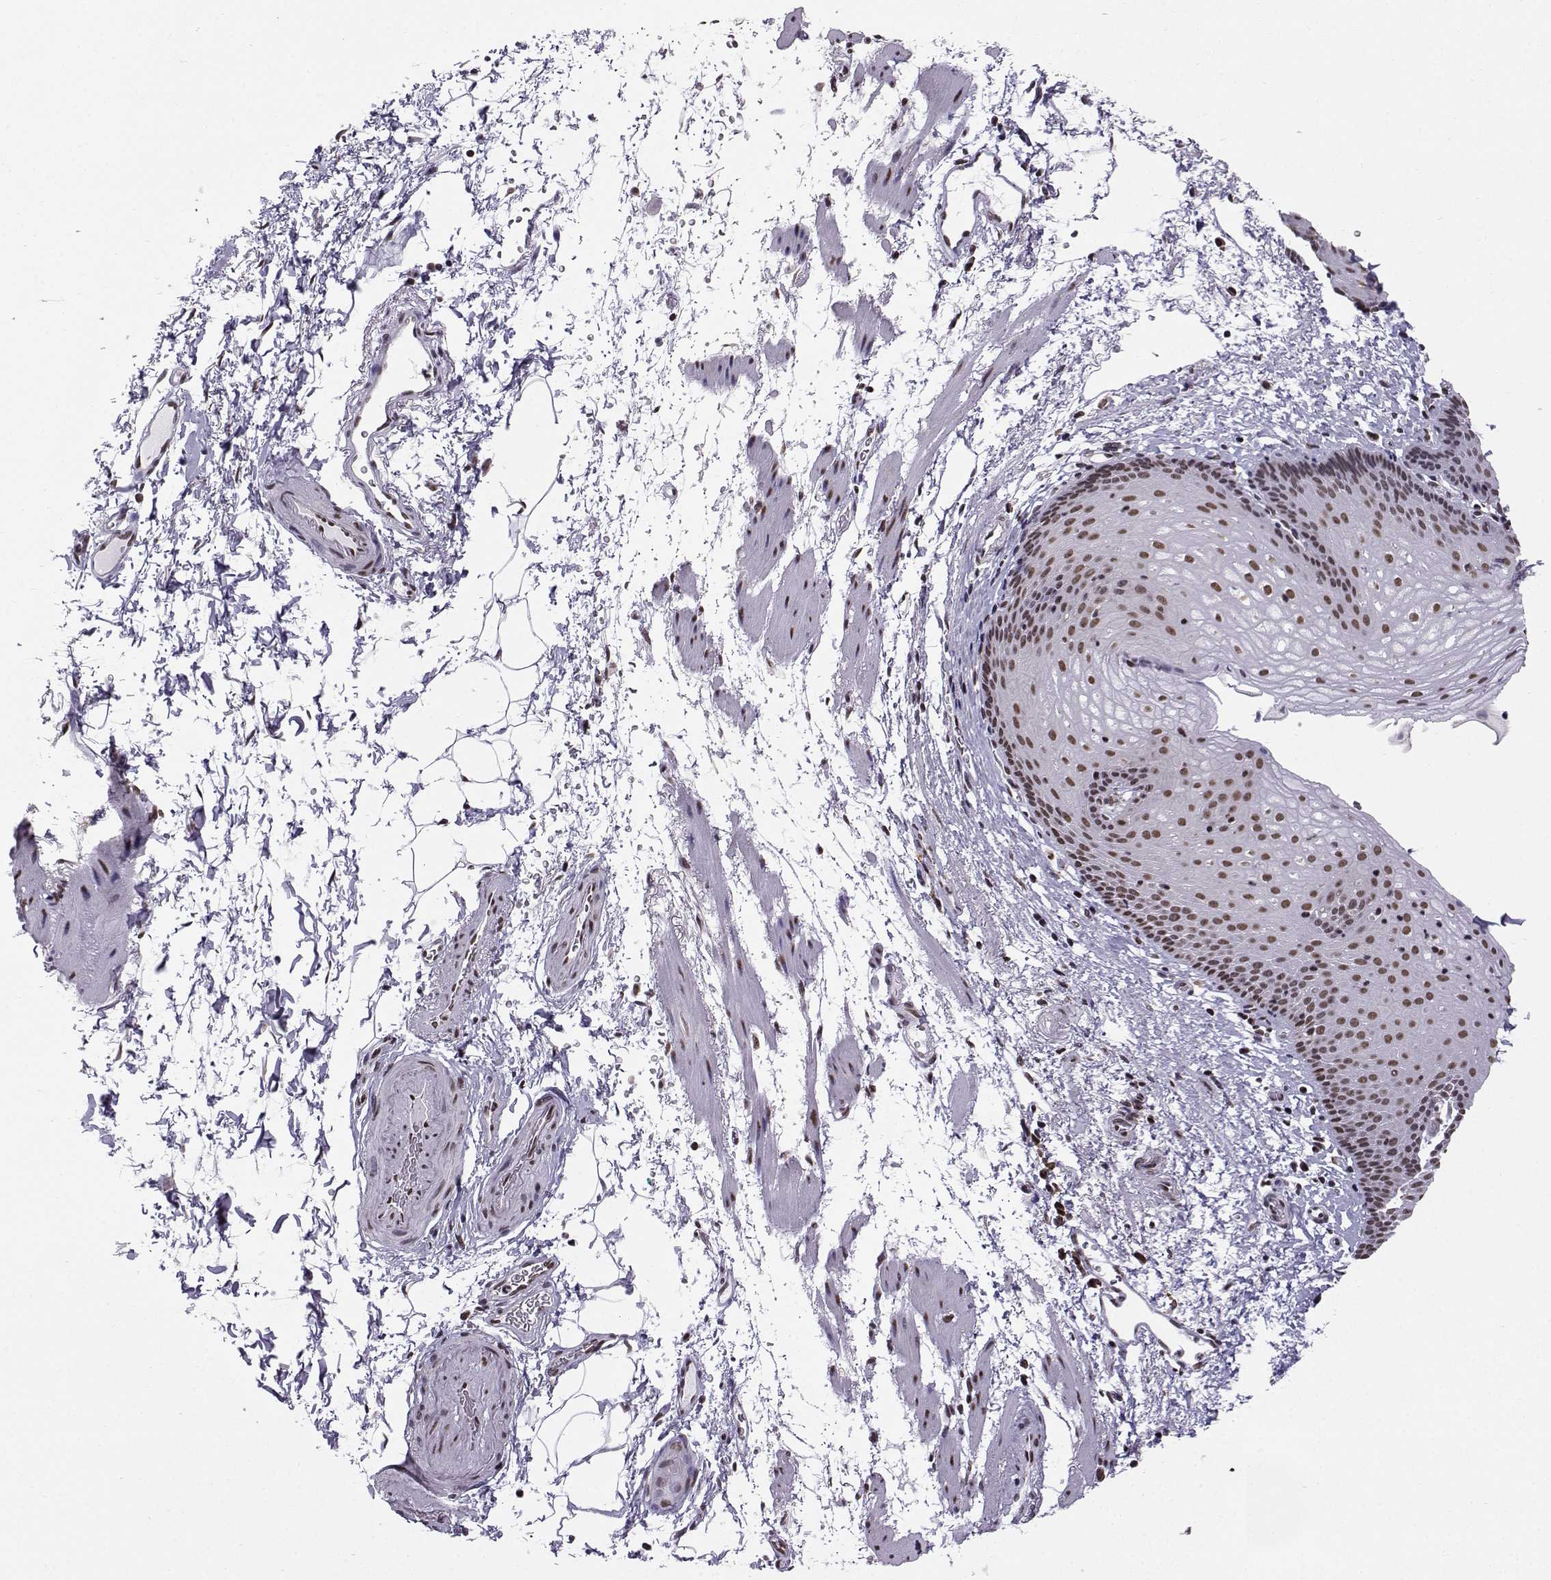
{"staining": {"intensity": "moderate", "quantity": "25%-75%", "location": "nuclear"}, "tissue": "esophagus", "cell_type": "Squamous epithelial cells", "image_type": "normal", "snomed": [{"axis": "morphology", "description": "Normal tissue, NOS"}, {"axis": "topography", "description": "Esophagus"}], "caption": "IHC (DAB (3,3'-diaminobenzidine)) staining of benign human esophagus demonstrates moderate nuclear protein expression in approximately 25%-75% of squamous epithelial cells.", "gene": "EZH1", "patient": {"sex": "female", "age": 64}}